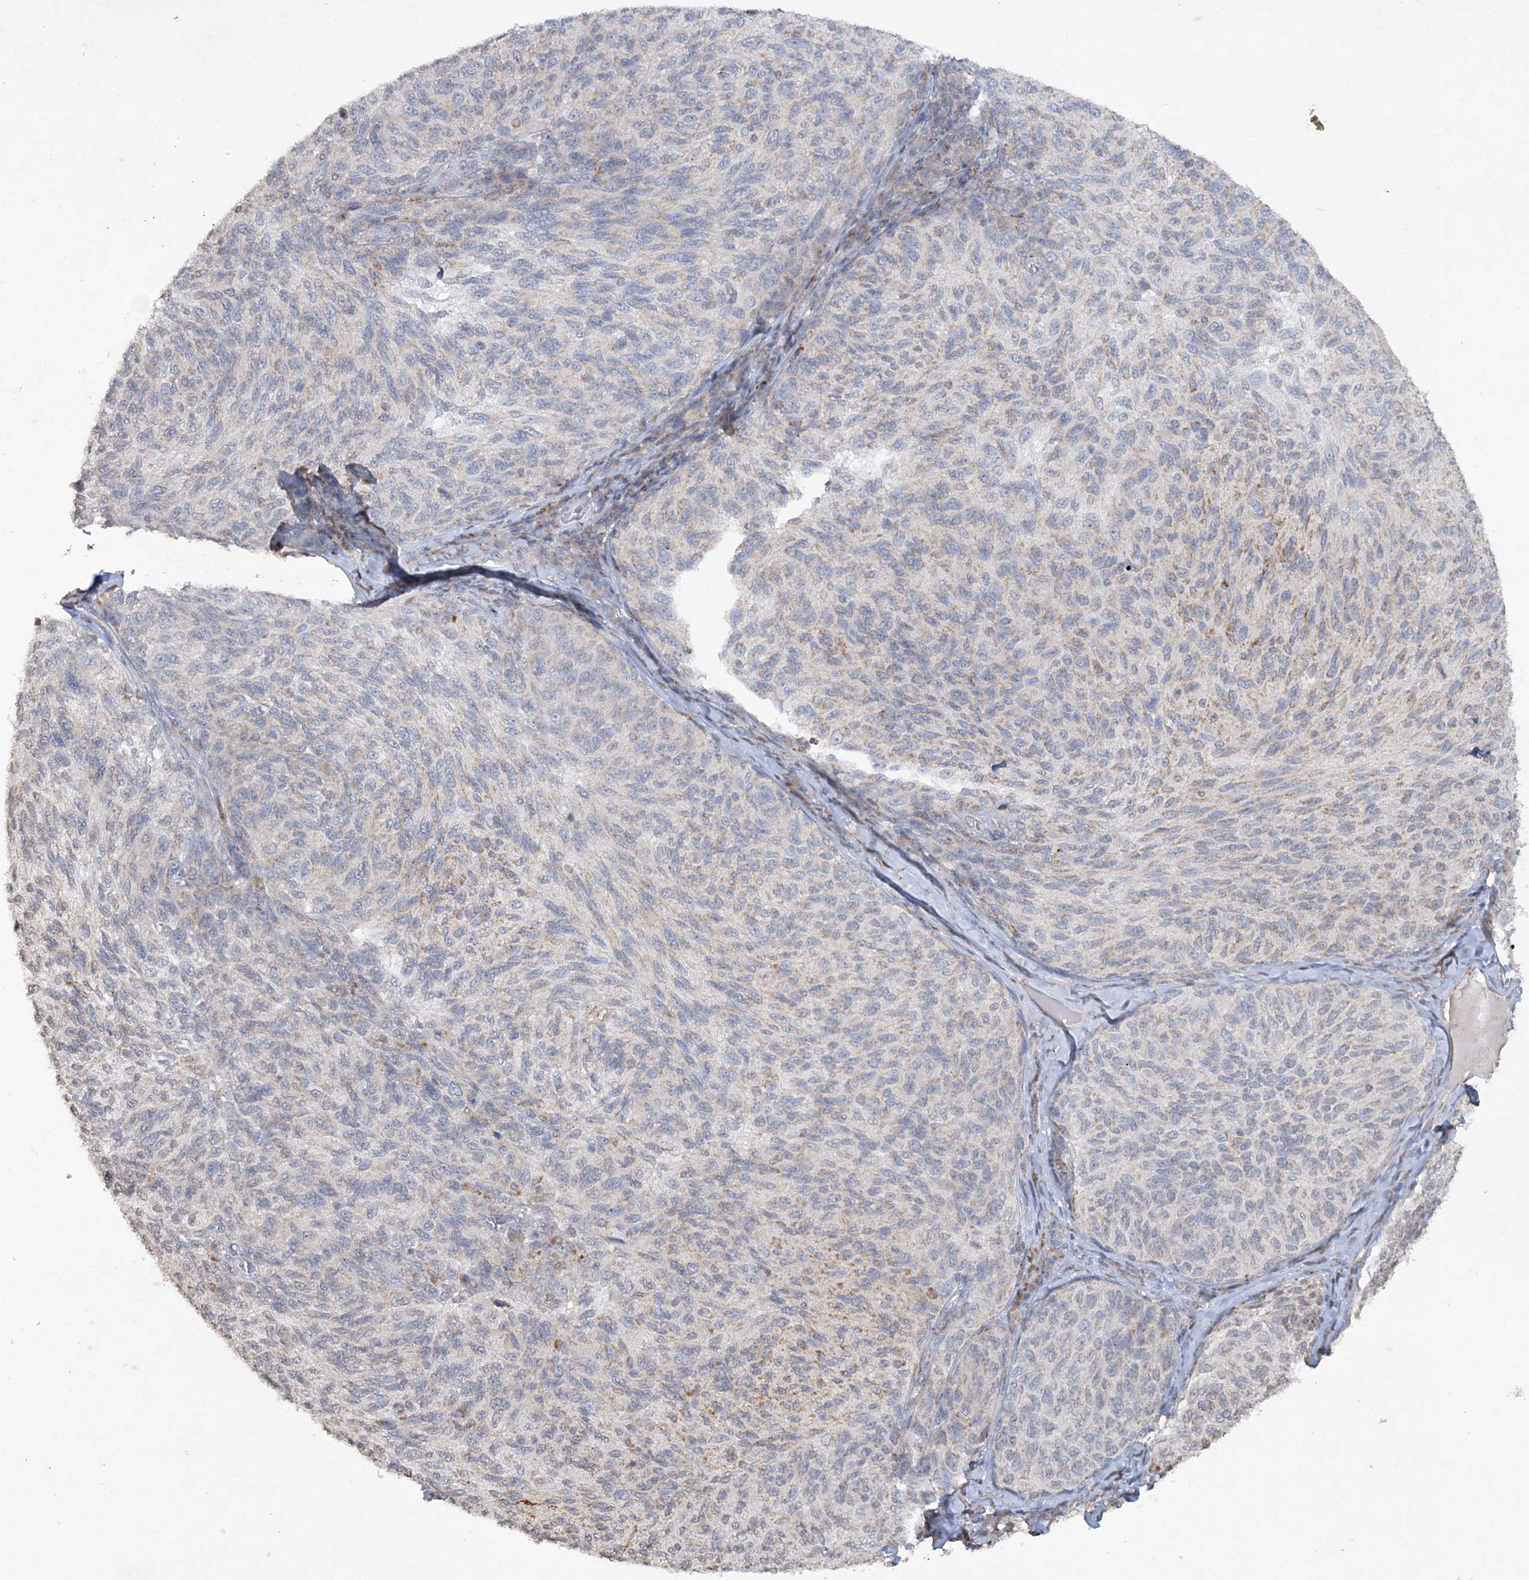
{"staining": {"intensity": "moderate", "quantity": "<25%", "location": "cytoplasmic/membranous"}, "tissue": "melanoma", "cell_type": "Tumor cells", "image_type": "cancer", "snomed": [{"axis": "morphology", "description": "Malignant melanoma, NOS"}, {"axis": "topography", "description": "Skin"}], "caption": "IHC staining of melanoma, which displays low levels of moderate cytoplasmic/membranous expression in approximately <25% of tumor cells indicating moderate cytoplasmic/membranous protein staining. The staining was performed using DAB (brown) for protein detection and nuclei were counterstained in hematoxylin (blue).", "gene": "TTC7A", "patient": {"sex": "female", "age": 73}}